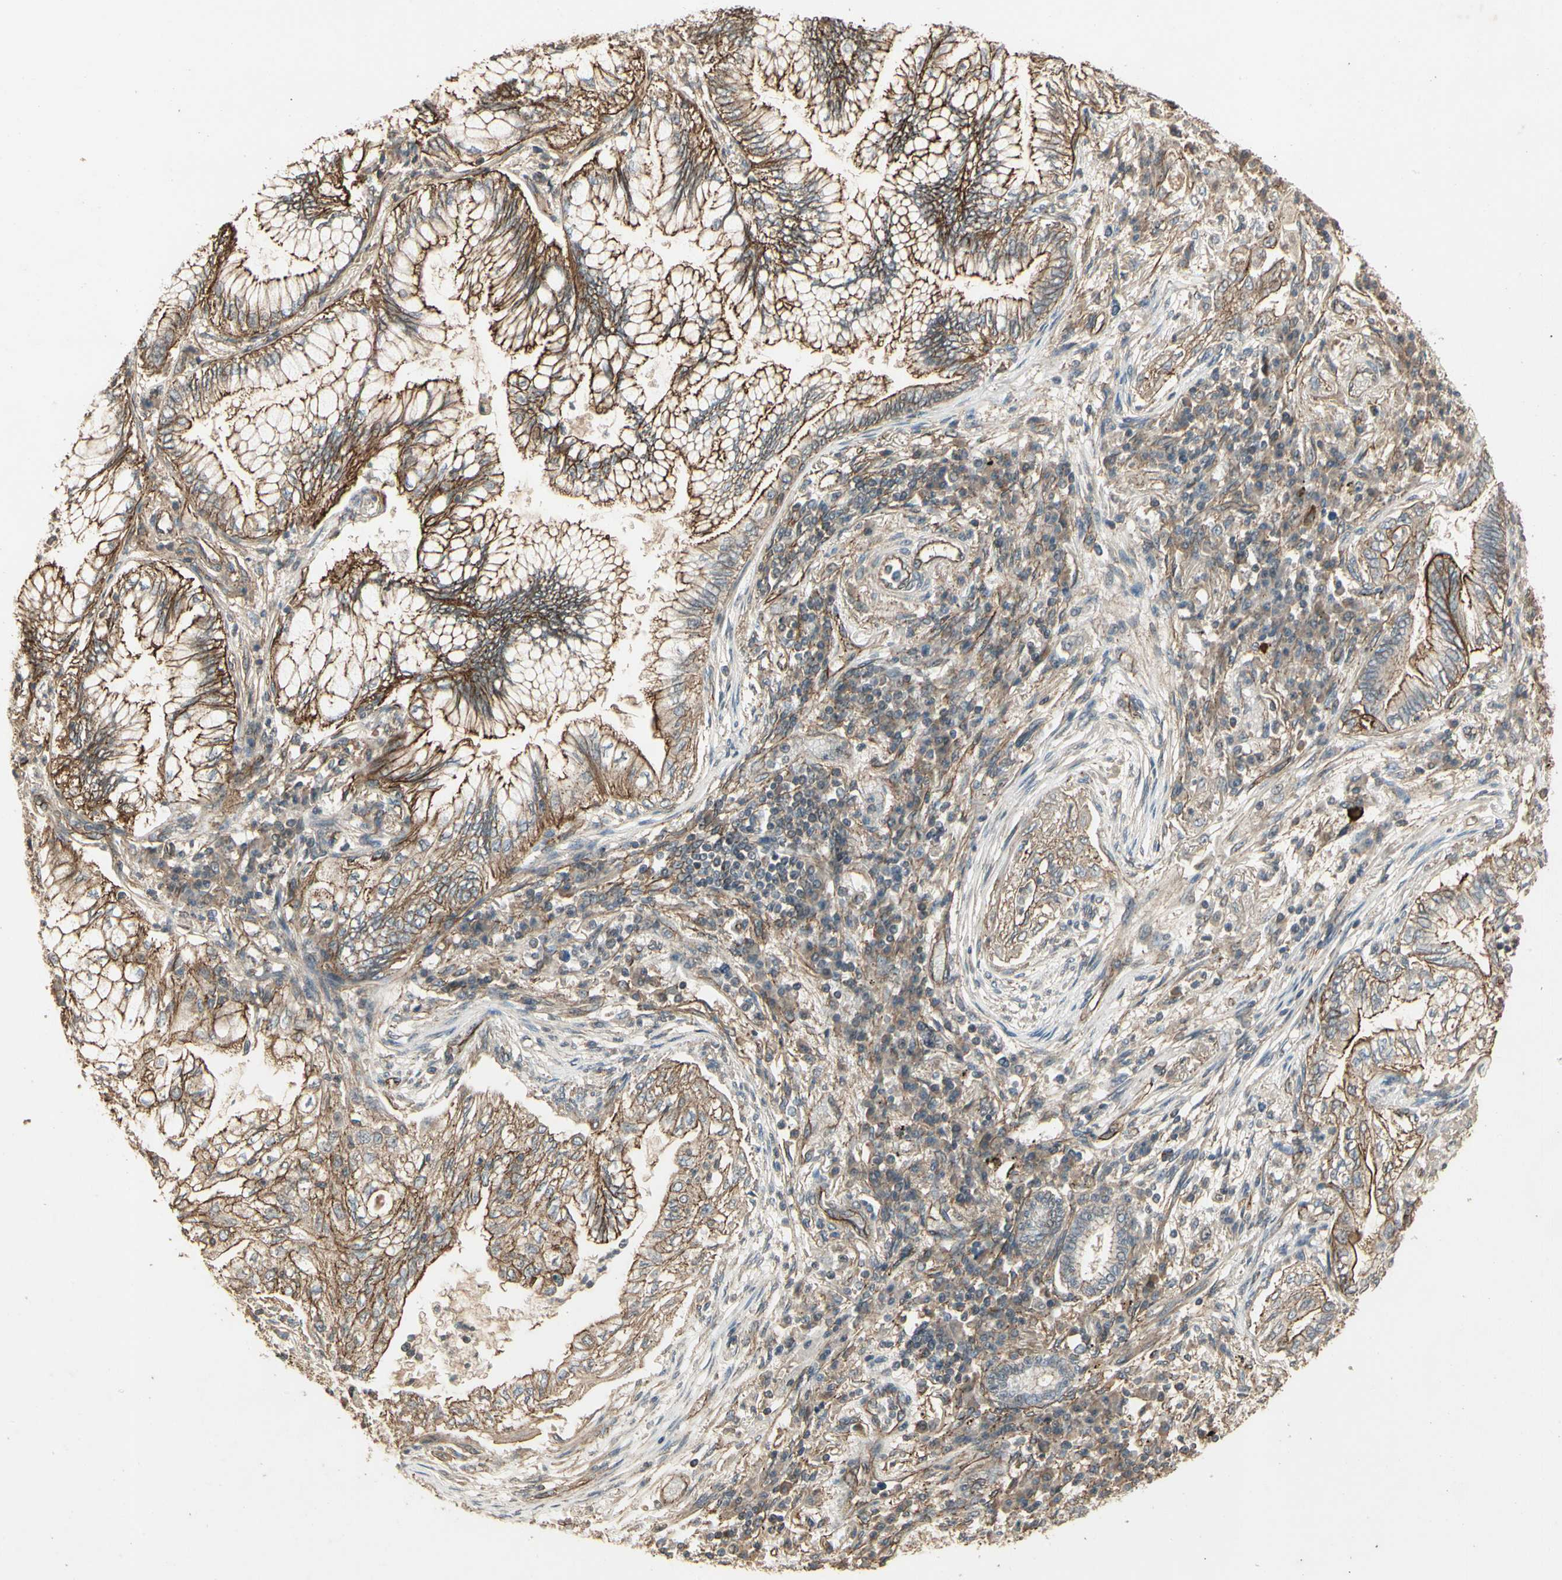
{"staining": {"intensity": "moderate", "quantity": ">75%", "location": "cytoplasmic/membranous"}, "tissue": "lung cancer", "cell_type": "Tumor cells", "image_type": "cancer", "snomed": [{"axis": "morphology", "description": "Normal tissue, NOS"}, {"axis": "morphology", "description": "Adenocarcinoma, NOS"}, {"axis": "topography", "description": "Bronchus"}, {"axis": "topography", "description": "Lung"}], "caption": "Brown immunohistochemical staining in human adenocarcinoma (lung) demonstrates moderate cytoplasmic/membranous expression in about >75% of tumor cells. The protein of interest is shown in brown color, while the nuclei are stained blue.", "gene": "RNF180", "patient": {"sex": "female", "age": 70}}